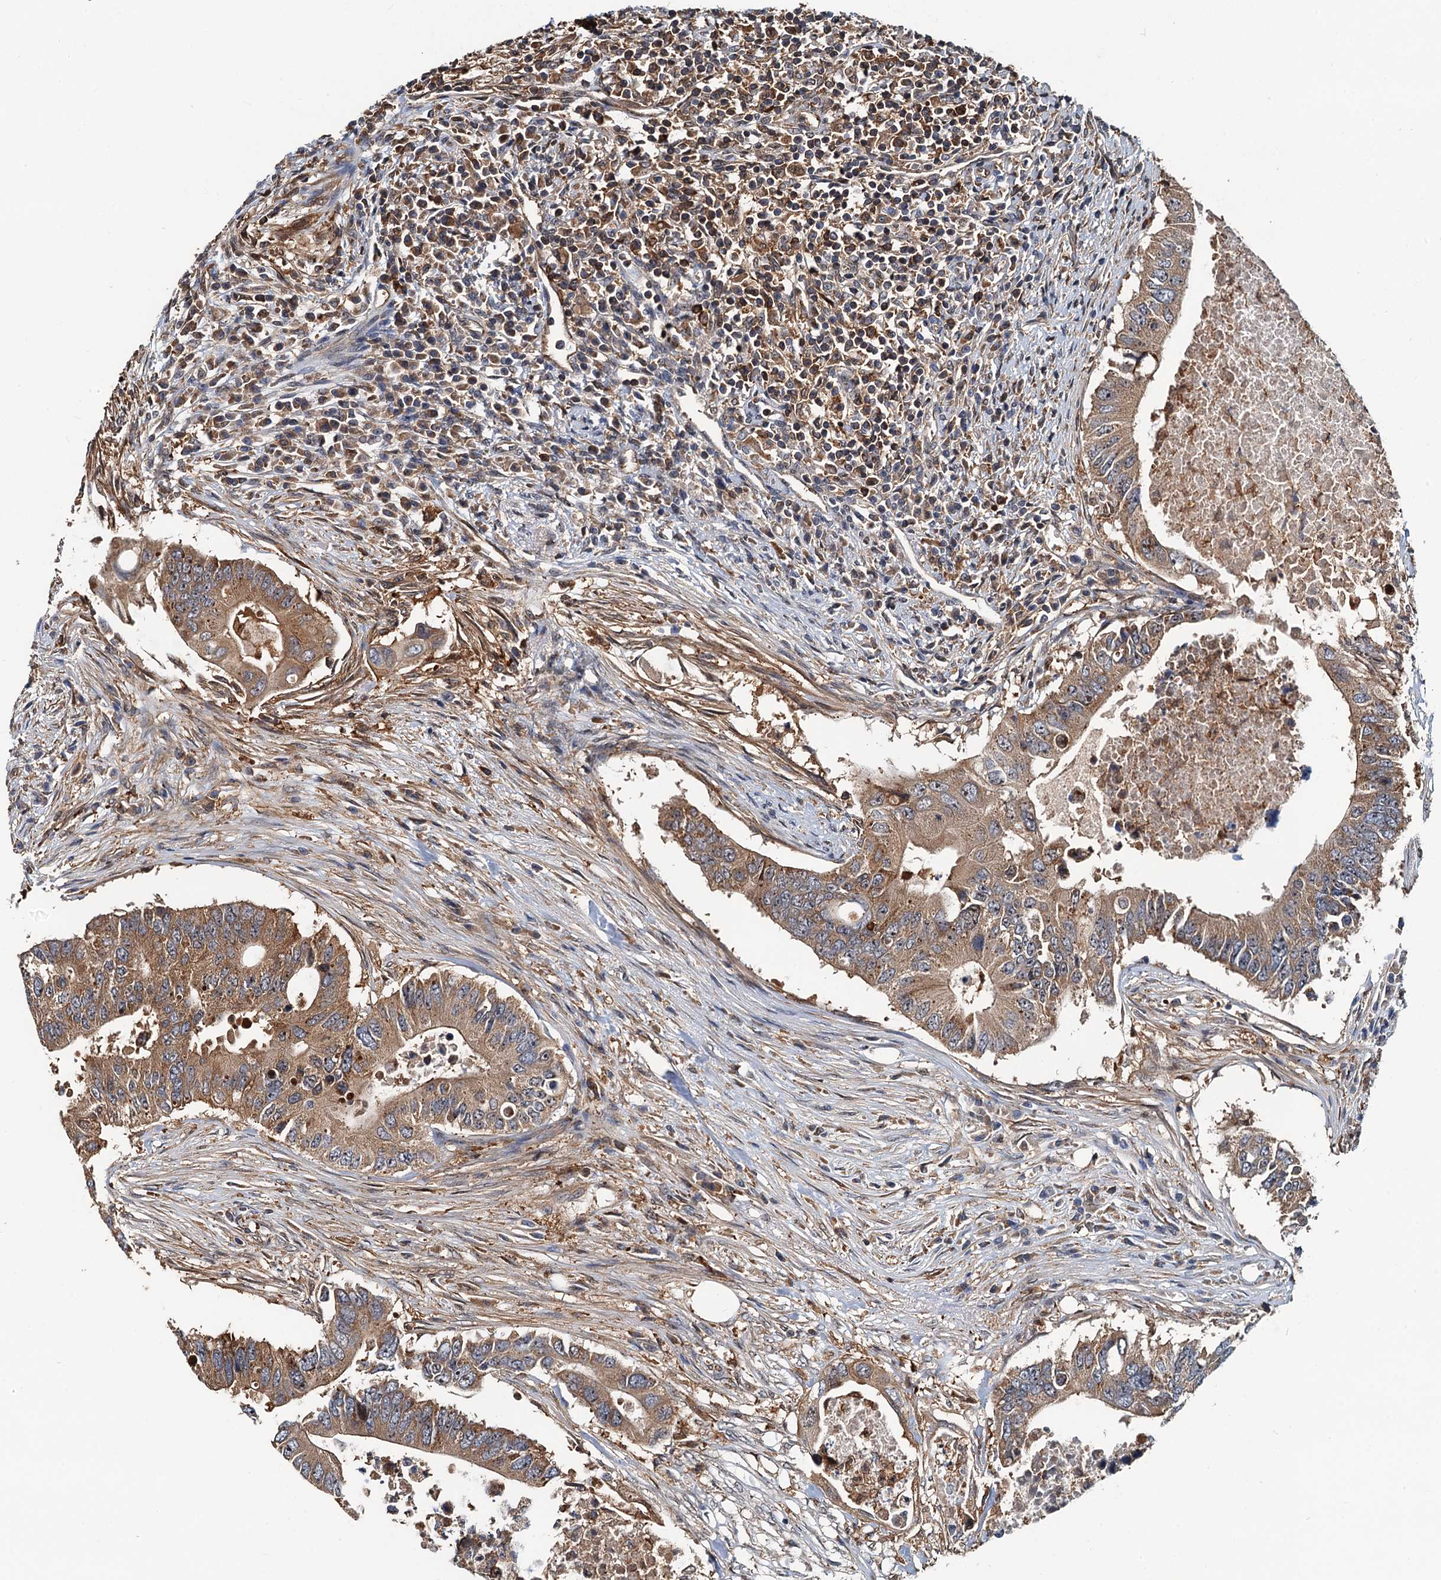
{"staining": {"intensity": "moderate", "quantity": ">75%", "location": "cytoplasmic/membranous"}, "tissue": "colorectal cancer", "cell_type": "Tumor cells", "image_type": "cancer", "snomed": [{"axis": "morphology", "description": "Adenocarcinoma, NOS"}, {"axis": "topography", "description": "Colon"}], "caption": "Tumor cells display medium levels of moderate cytoplasmic/membranous staining in approximately >75% of cells in colorectal adenocarcinoma. Nuclei are stained in blue.", "gene": "USP6NL", "patient": {"sex": "male", "age": 71}}